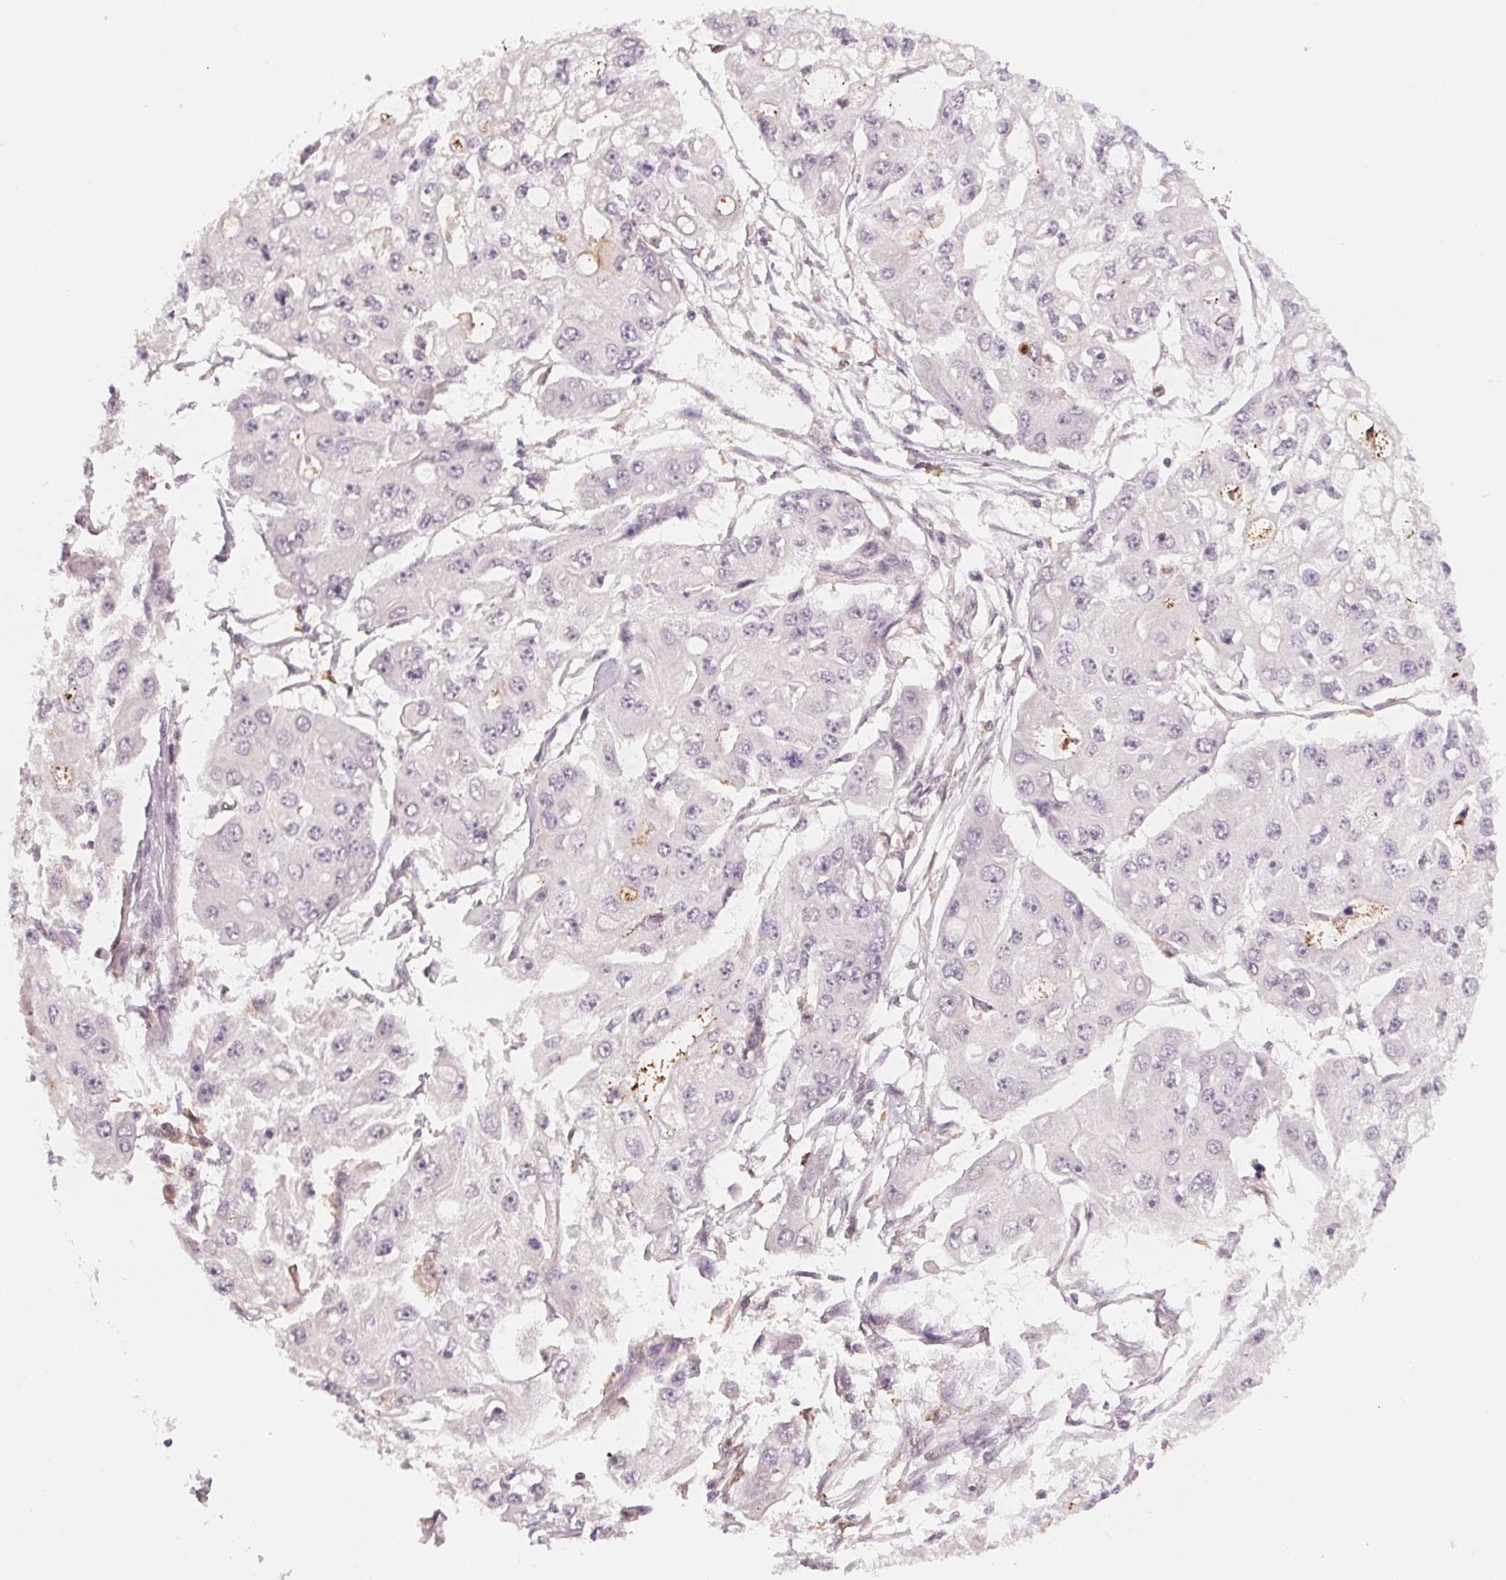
{"staining": {"intensity": "negative", "quantity": "none", "location": "none"}, "tissue": "ovarian cancer", "cell_type": "Tumor cells", "image_type": "cancer", "snomed": [{"axis": "morphology", "description": "Cystadenocarcinoma, serous, NOS"}, {"axis": "topography", "description": "Ovary"}], "caption": "Micrograph shows no significant protein expression in tumor cells of ovarian cancer (serous cystadenocarcinoma).", "gene": "IL9R", "patient": {"sex": "female", "age": 56}}